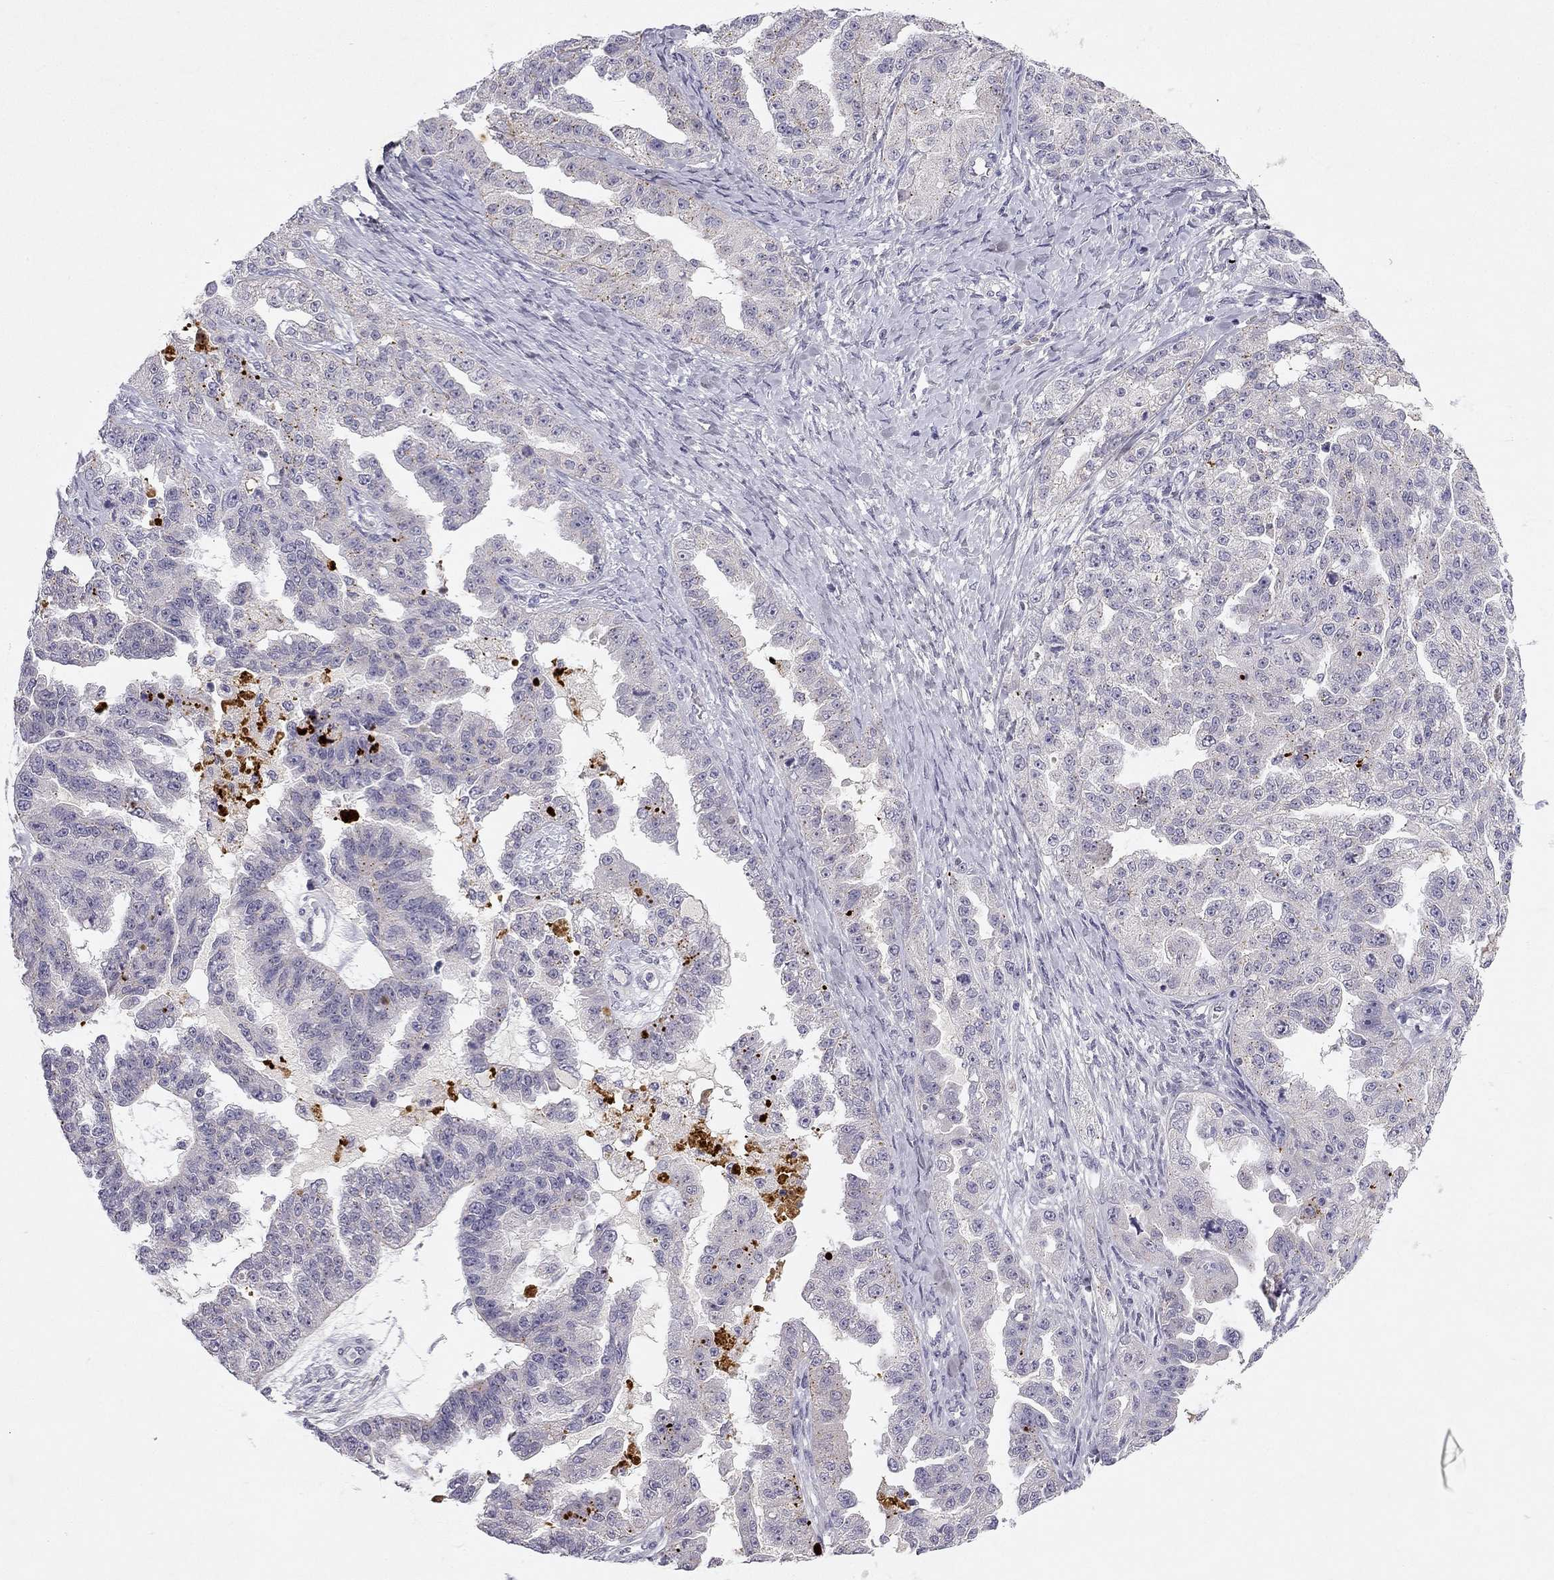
{"staining": {"intensity": "negative", "quantity": "none", "location": "none"}, "tissue": "ovarian cancer", "cell_type": "Tumor cells", "image_type": "cancer", "snomed": [{"axis": "morphology", "description": "Cystadenocarcinoma, serous, NOS"}, {"axis": "topography", "description": "Ovary"}], "caption": "An image of human serous cystadenocarcinoma (ovarian) is negative for staining in tumor cells.", "gene": "SLC6A4", "patient": {"sex": "female", "age": 58}}